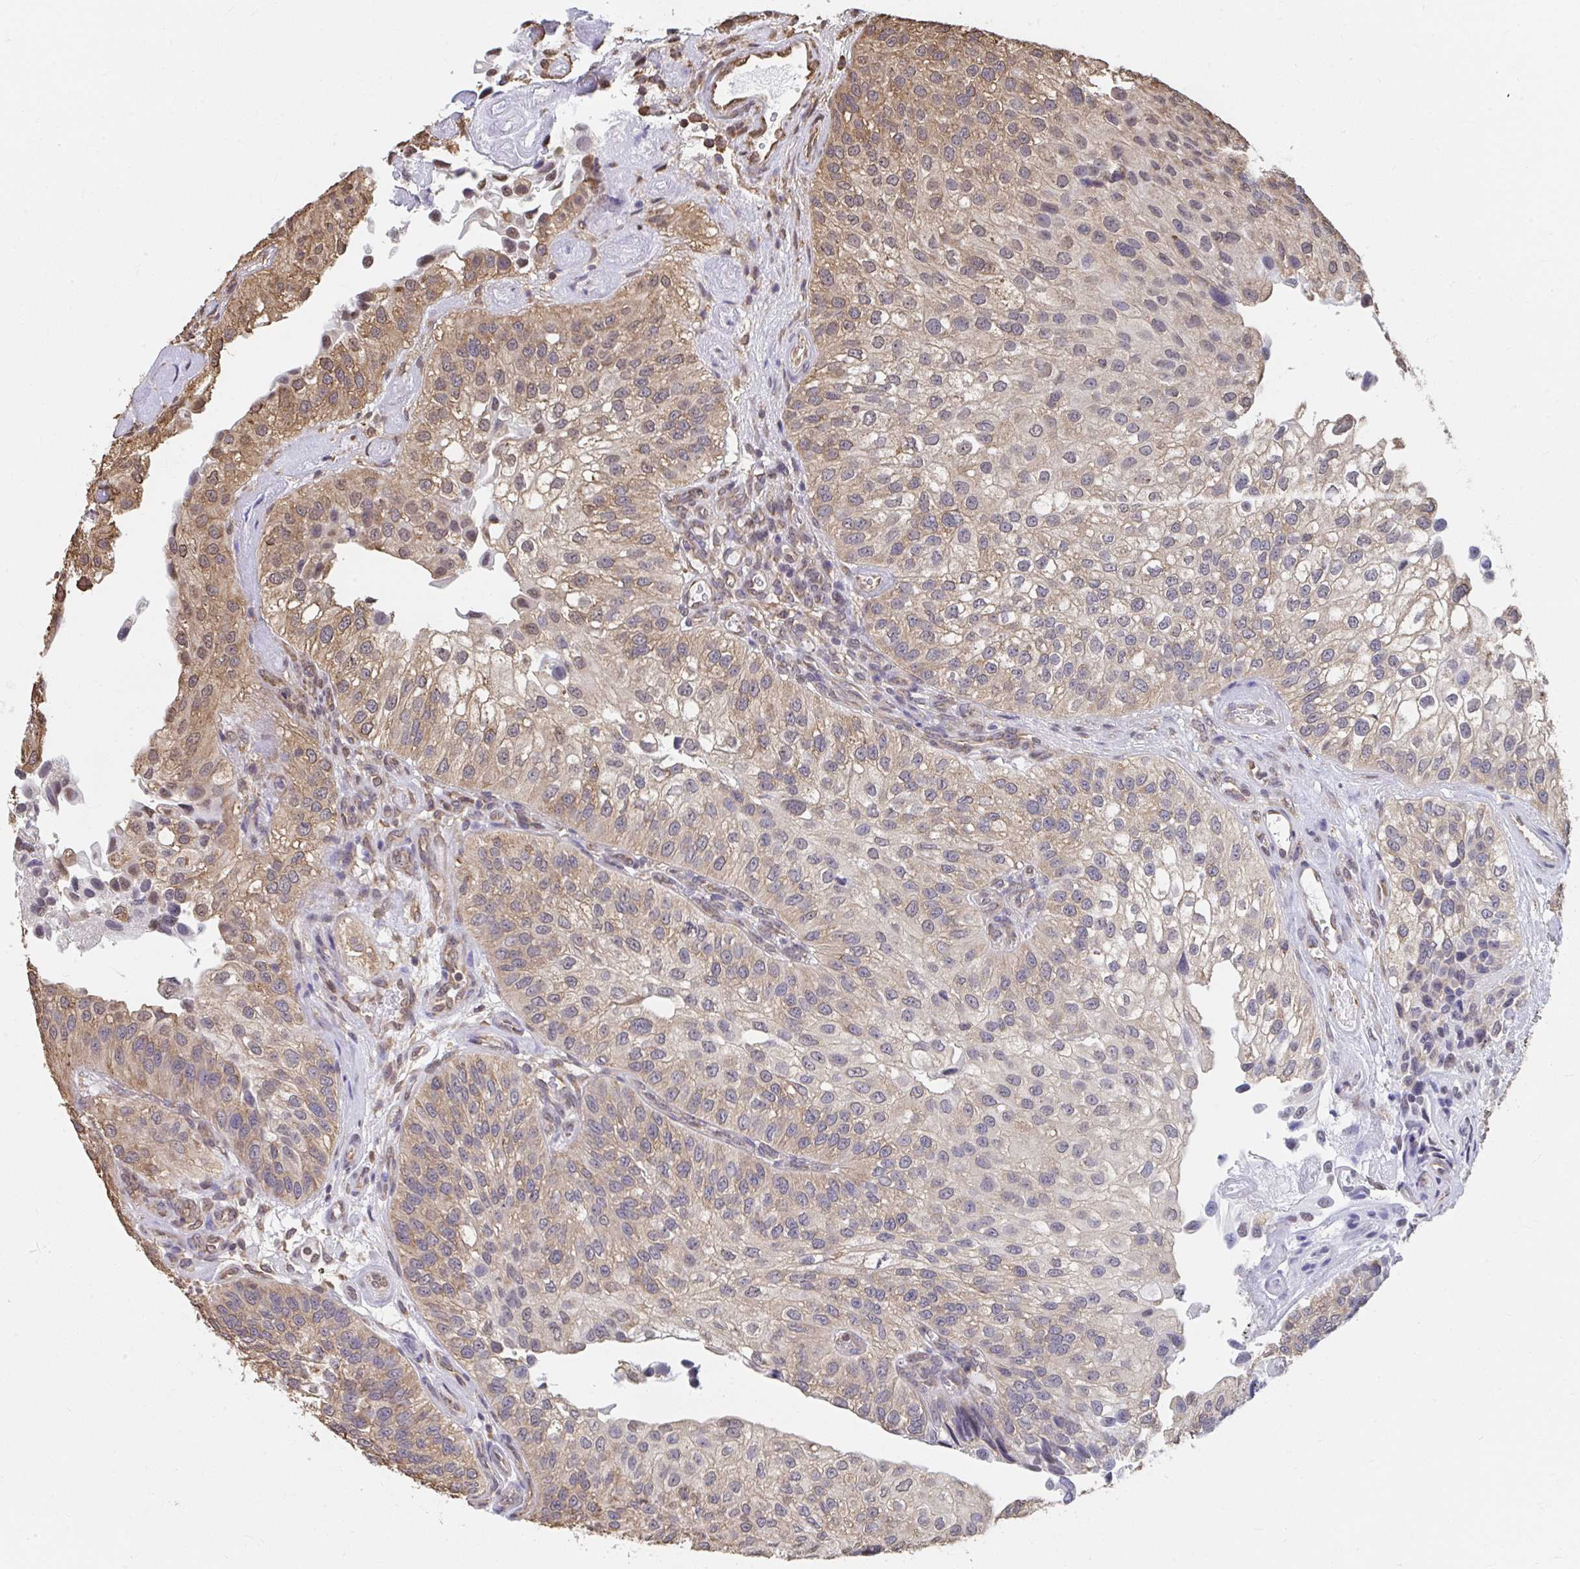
{"staining": {"intensity": "weak", "quantity": ">75%", "location": "cytoplasmic/membranous"}, "tissue": "urothelial cancer", "cell_type": "Tumor cells", "image_type": "cancer", "snomed": [{"axis": "morphology", "description": "Urothelial carcinoma, NOS"}, {"axis": "topography", "description": "Urinary bladder"}], "caption": "Transitional cell carcinoma stained for a protein displays weak cytoplasmic/membranous positivity in tumor cells.", "gene": "SYNCRIP", "patient": {"sex": "male", "age": 87}}